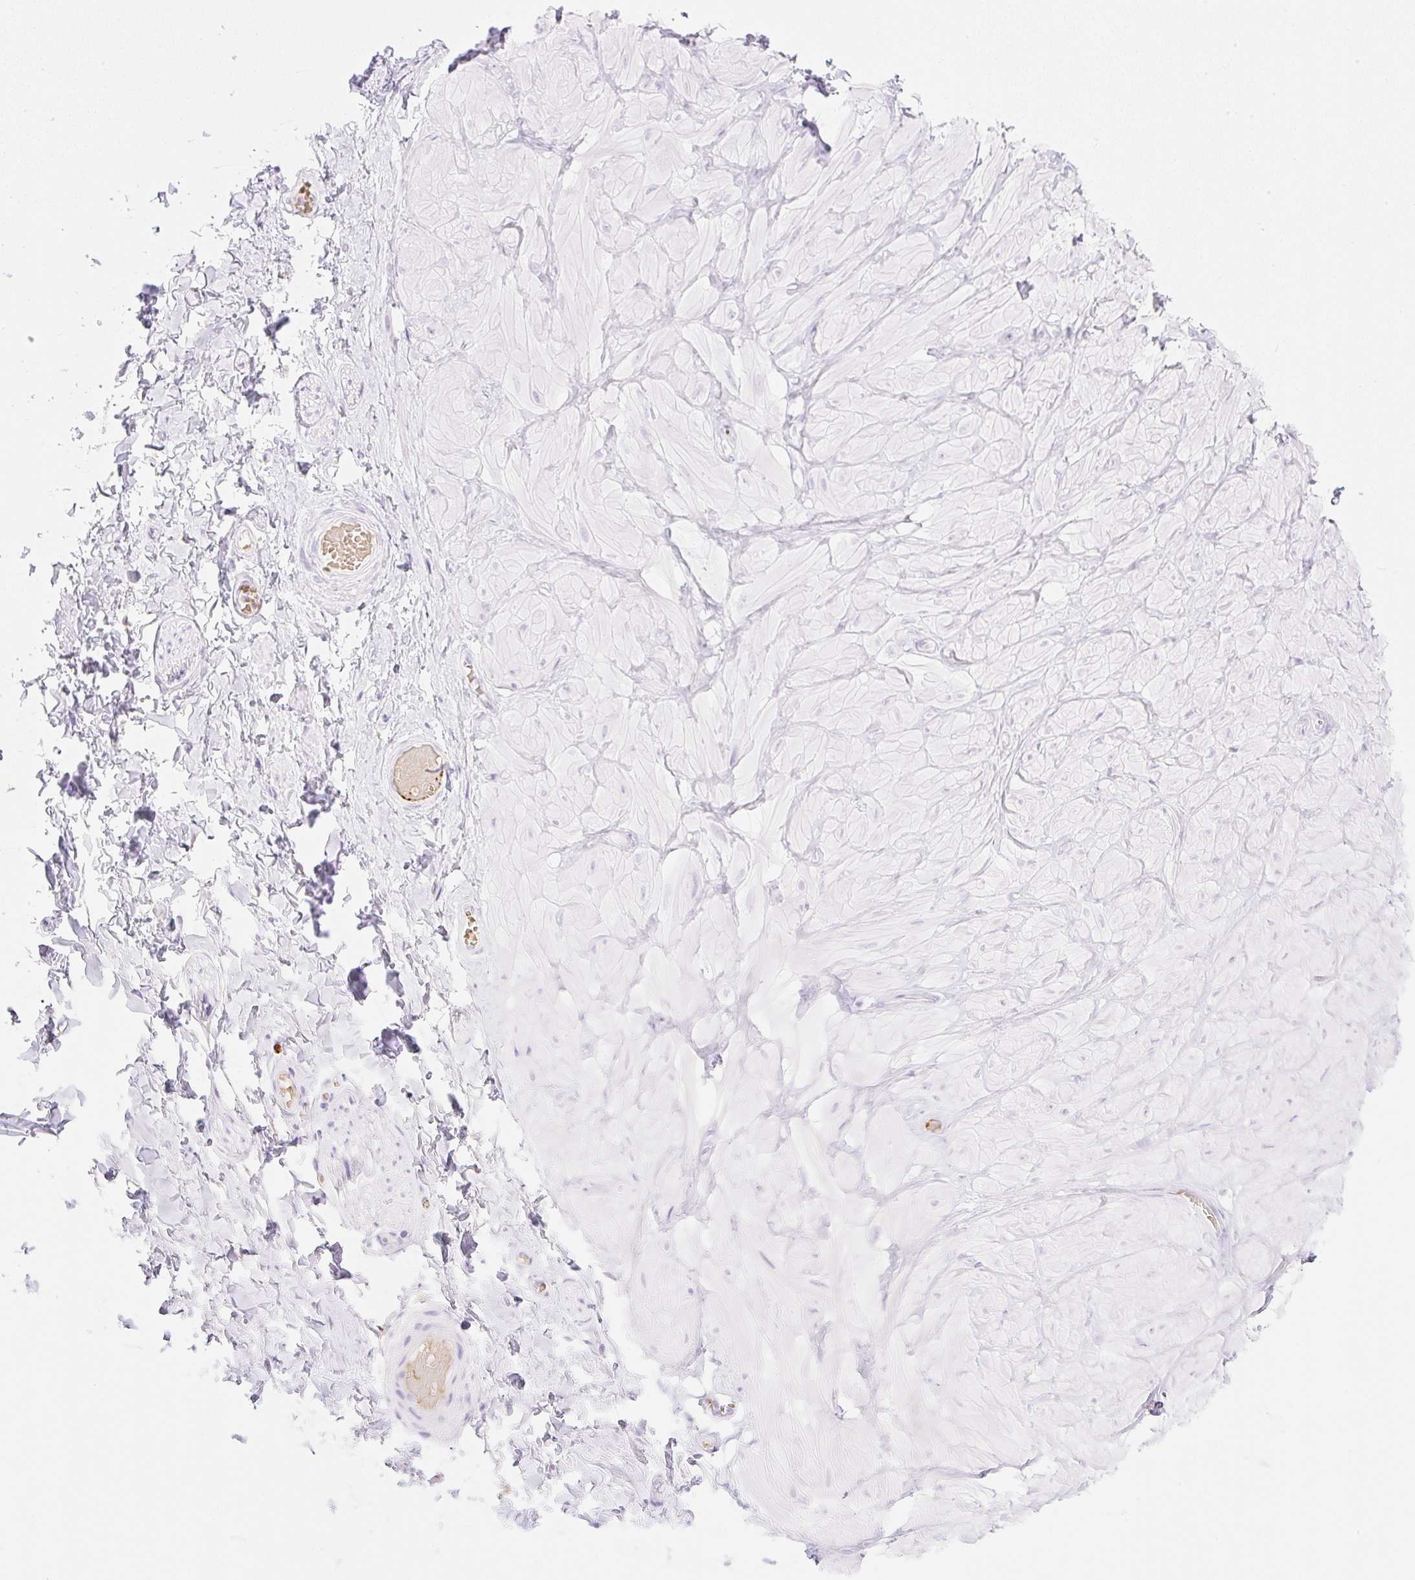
{"staining": {"intensity": "negative", "quantity": "none", "location": "none"}, "tissue": "adipose tissue", "cell_type": "Adipocytes", "image_type": "normal", "snomed": [{"axis": "morphology", "description": "Normal tissue, NOS"}, {"axis": "topography", "description": "Soft tissue"}, {"axis": "topography", "description": "Adipose tissue"}, {"axis": "topography", "description": "Vascular tissue"}, {"axis": "topography", "description": "Peripheral nerve tissue"}], "caption": "This micrograph is of normal adipose tissue stained with IHC to label a protein in brown with the nuclei are counter-stained blue. There is no expression in adipocytes.", "gene": "CDX1", "patient": {"sex": "male", "age": 29}}